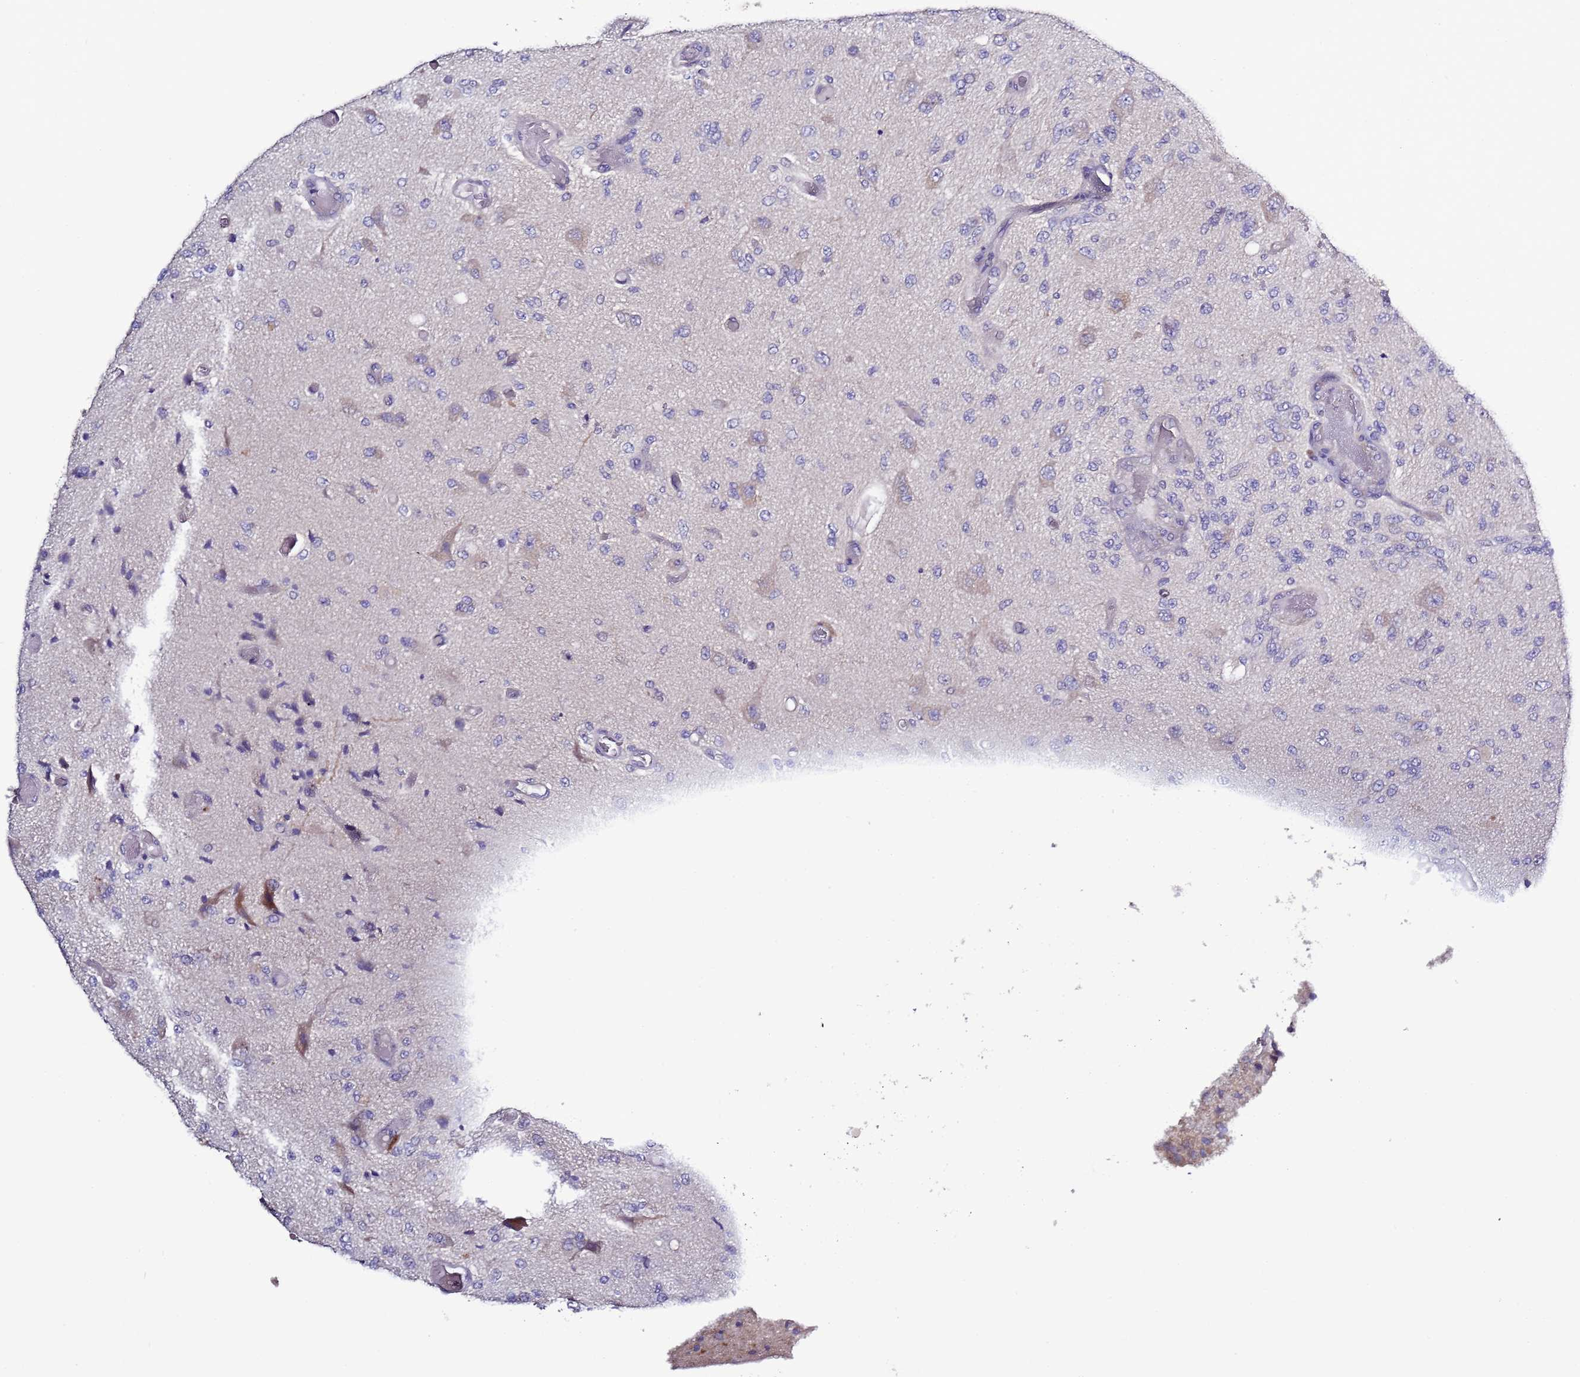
{"staining": {"intensity": "negative", "quantity": "none", "location": "none"}, "tissue": "glioma", "cell_type": "Tumor cells", "image_type": "cancer", "snomed": [{"axis": "morphology", "description": "Normal tissue, NOS"}, {"axis": "morphology", "description": "Glioma, malignant, High grade"}, {"axis": "topography", "description": "Cerebral cortex"}], "caption": "IHC histopathology image of neoplastic tissue: glioma stained with DAB displays no significant protein staining in tumor cells. (Immunohistochemistry (ihc), brightfield microscopy, high magnification).", "gene": "SPCS1", "patient": {"sex": "male", "age": 77}}